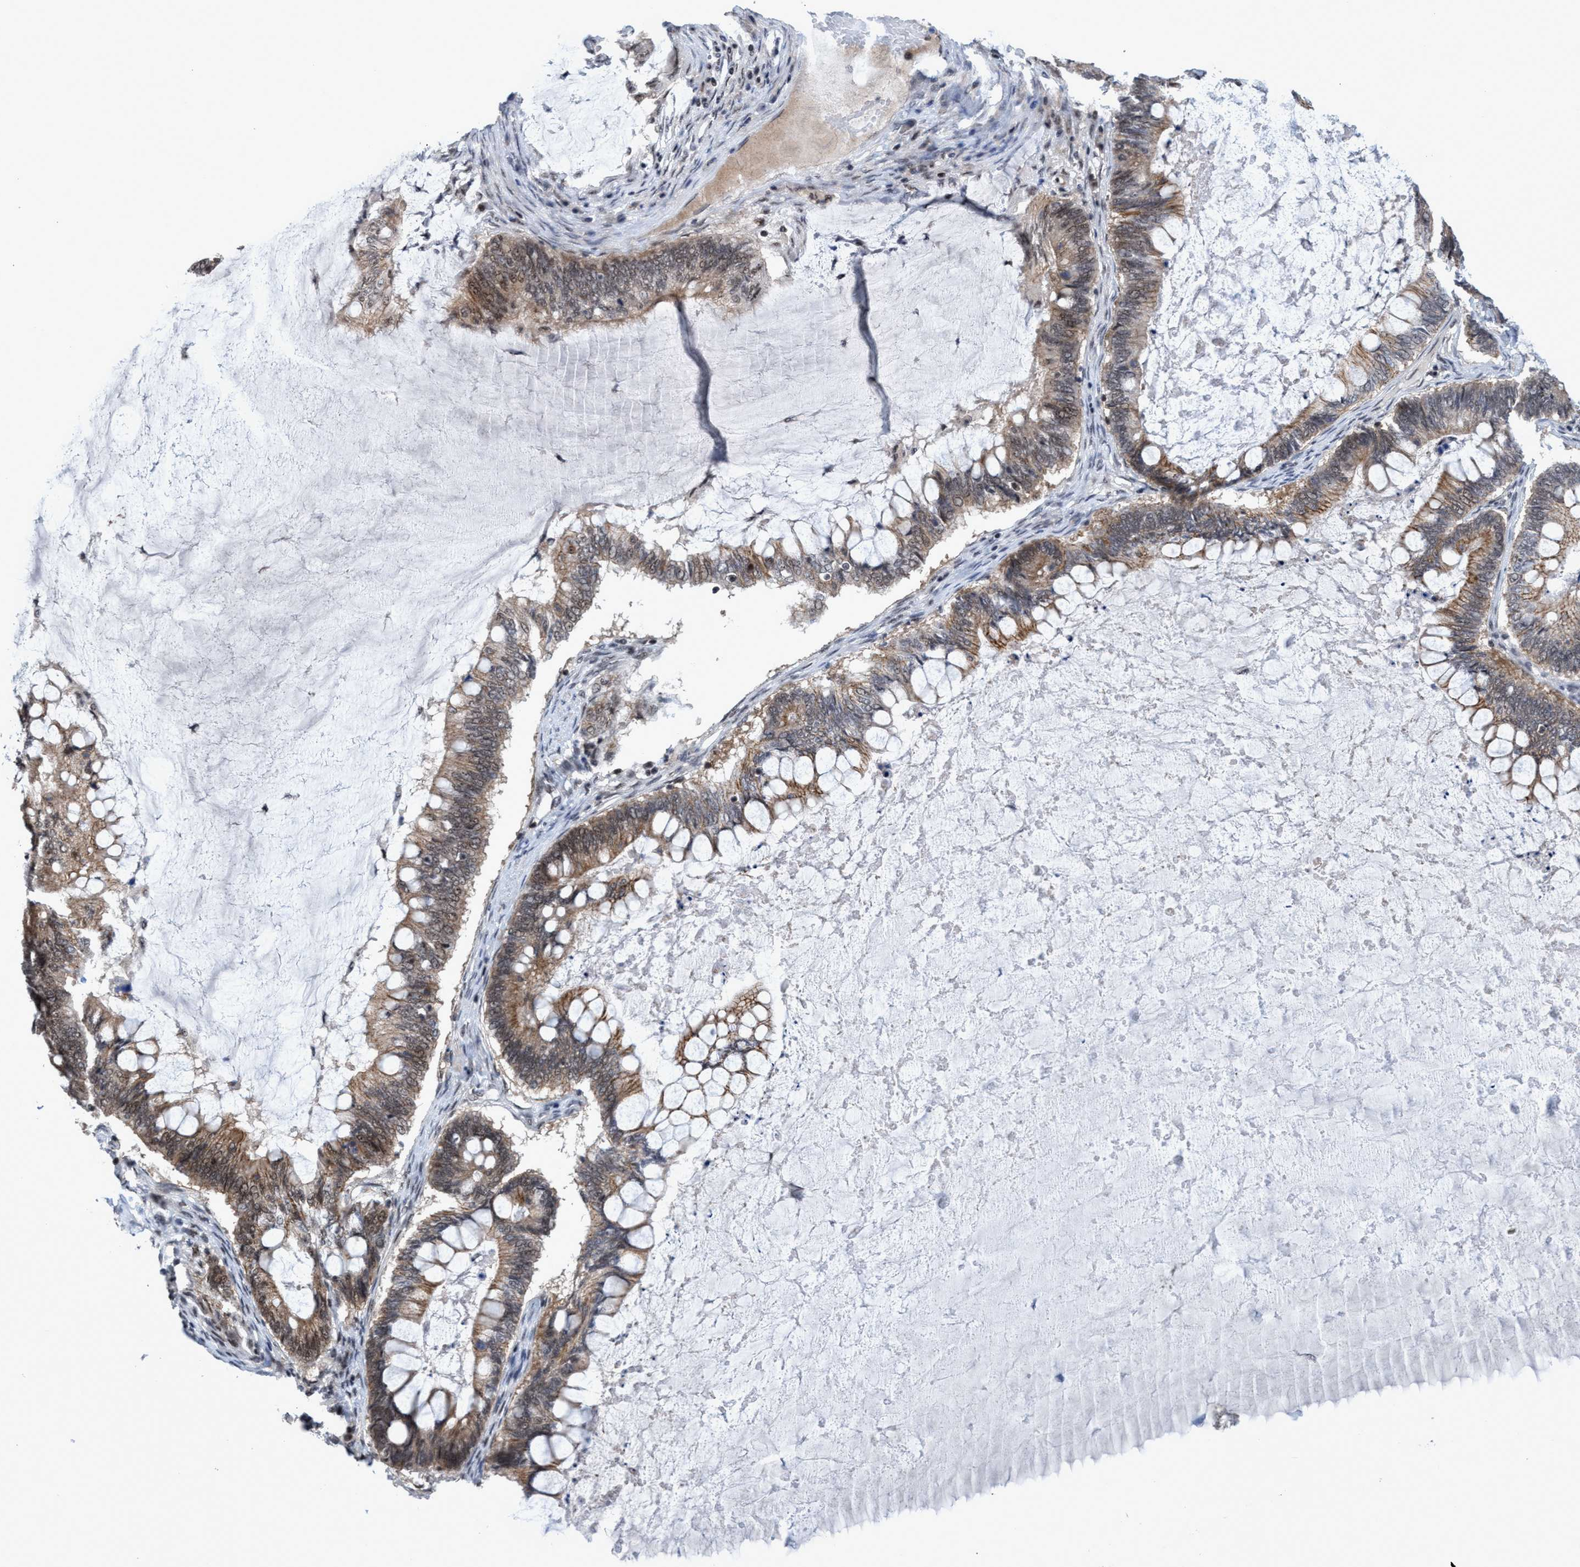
{"staining": {"intensity": "moderate", "quantity": "25%-75%", "location": "cytoplasmic/membranous"}, "tissue": "ovarian cancer", "cell_type": "Tumor cells", "image_type": "cancer", "snomed": [{"axis": "morphology", "description": "Cystadenocarcinoma, mucinous, NOS"}, {"axis": "topography", "description": "Ovary"}], "caption": "IHC (DAB (3,3'-diaminobenzidine)) staining of ovarian mucinous cystadenocarcinoma exhibits moderate cytoplasmic/membranous protein staining in about 25%-75% of tumor cells.", "gene": "C9orf78", "patient": {"sex": "female", "age": 61}}